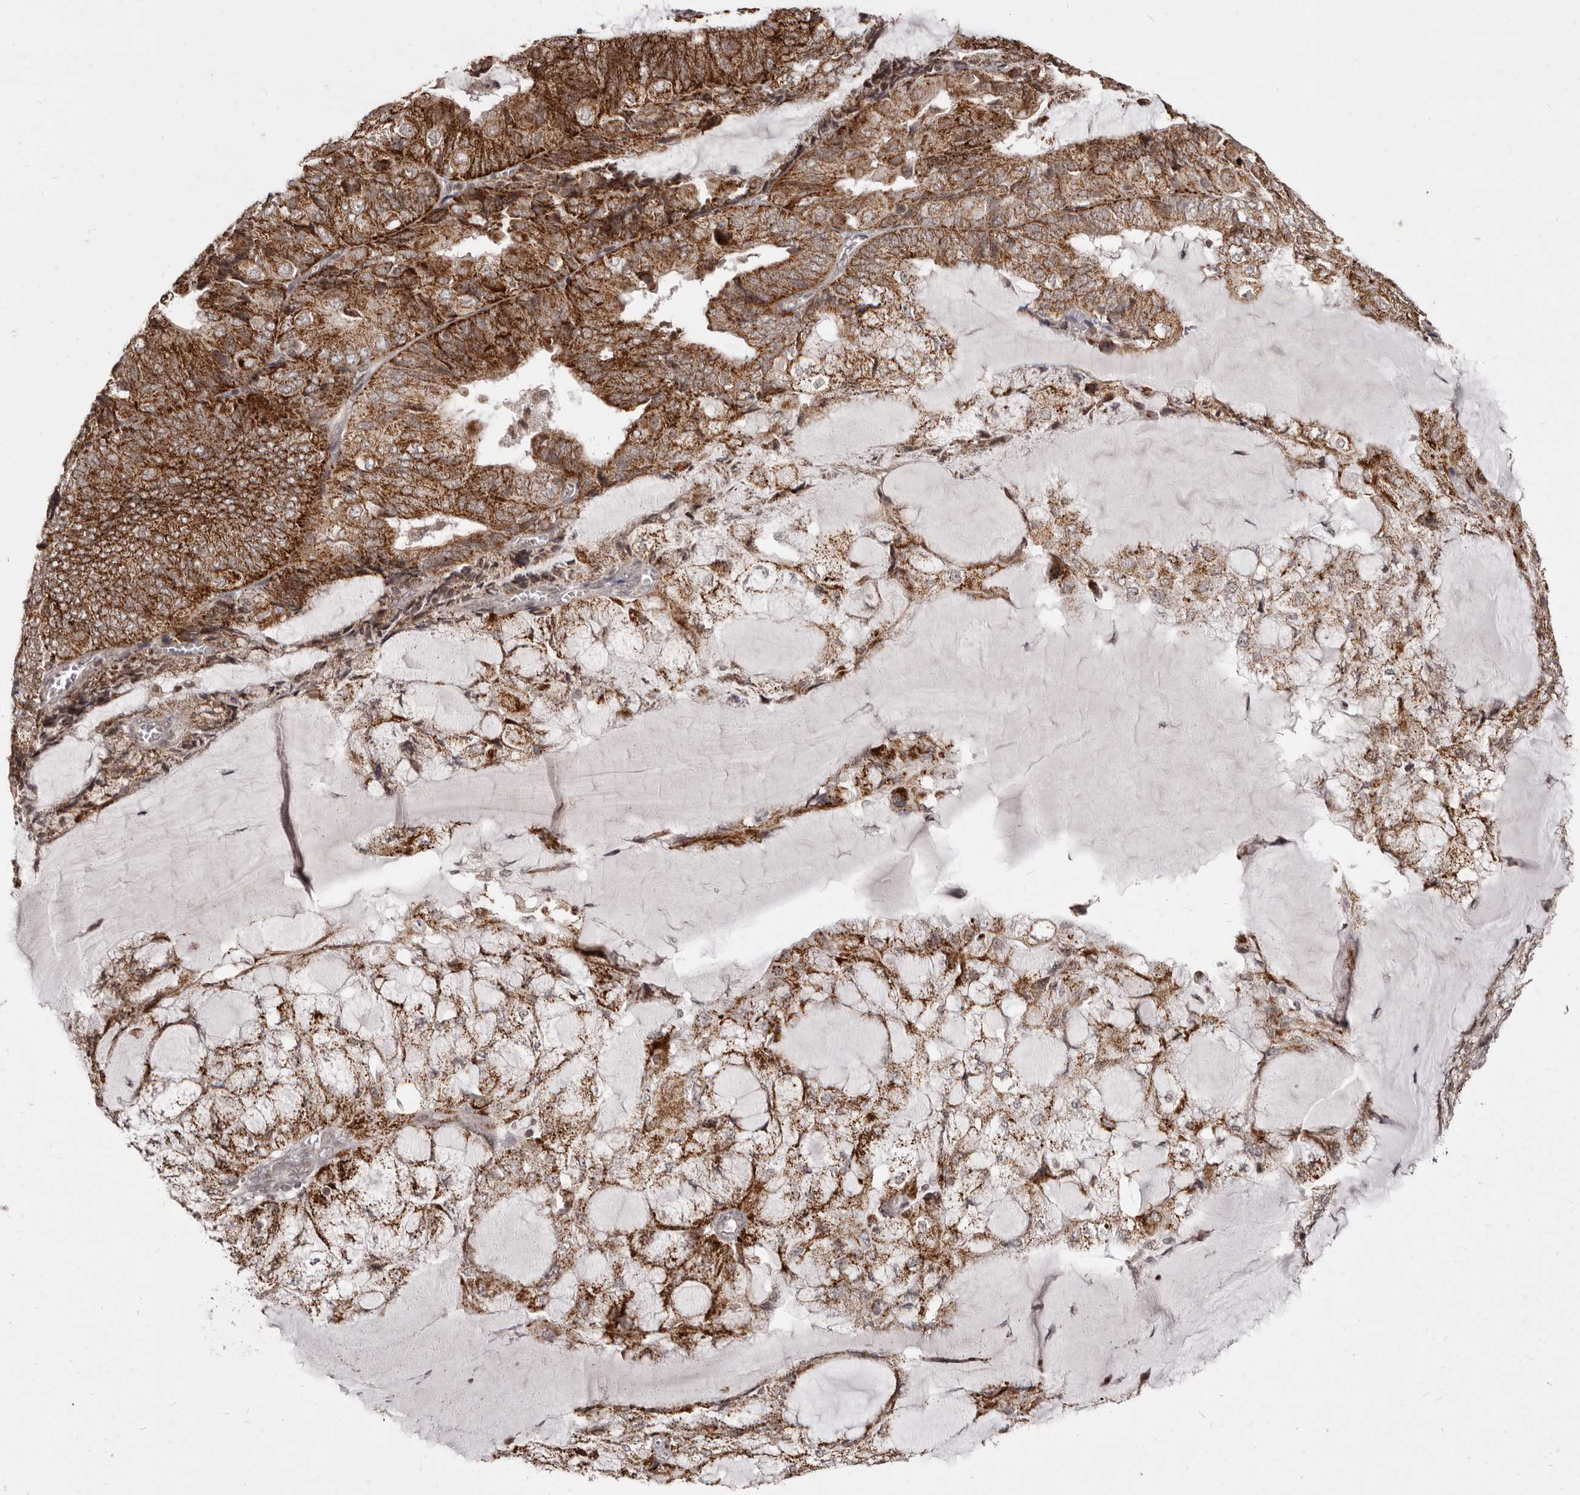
{"staining": {"intensity": "strong", "quantity": ">75%", "location": "cytoplasmic/membranous"}, "tissue": "endometrial cancer", "cell_type": "Tumor cells", "image_type": "cancer", "snomed": [{"axis": "morphology", "description": "Adenocarcinoma, NOS"}, {"axis": "topography", "description": "Endometrium"}], "caption": "Tumor cells show high levels of strong cytoplasmic/membranous expression in about >75% of cells in human endometrial cancer (adenocarcinoma). (DAB IHC, brown staining for protein, blue staining for nuclei).", "gene": "THUMPD1", "patient": {"sex": "female", "age": 81}}